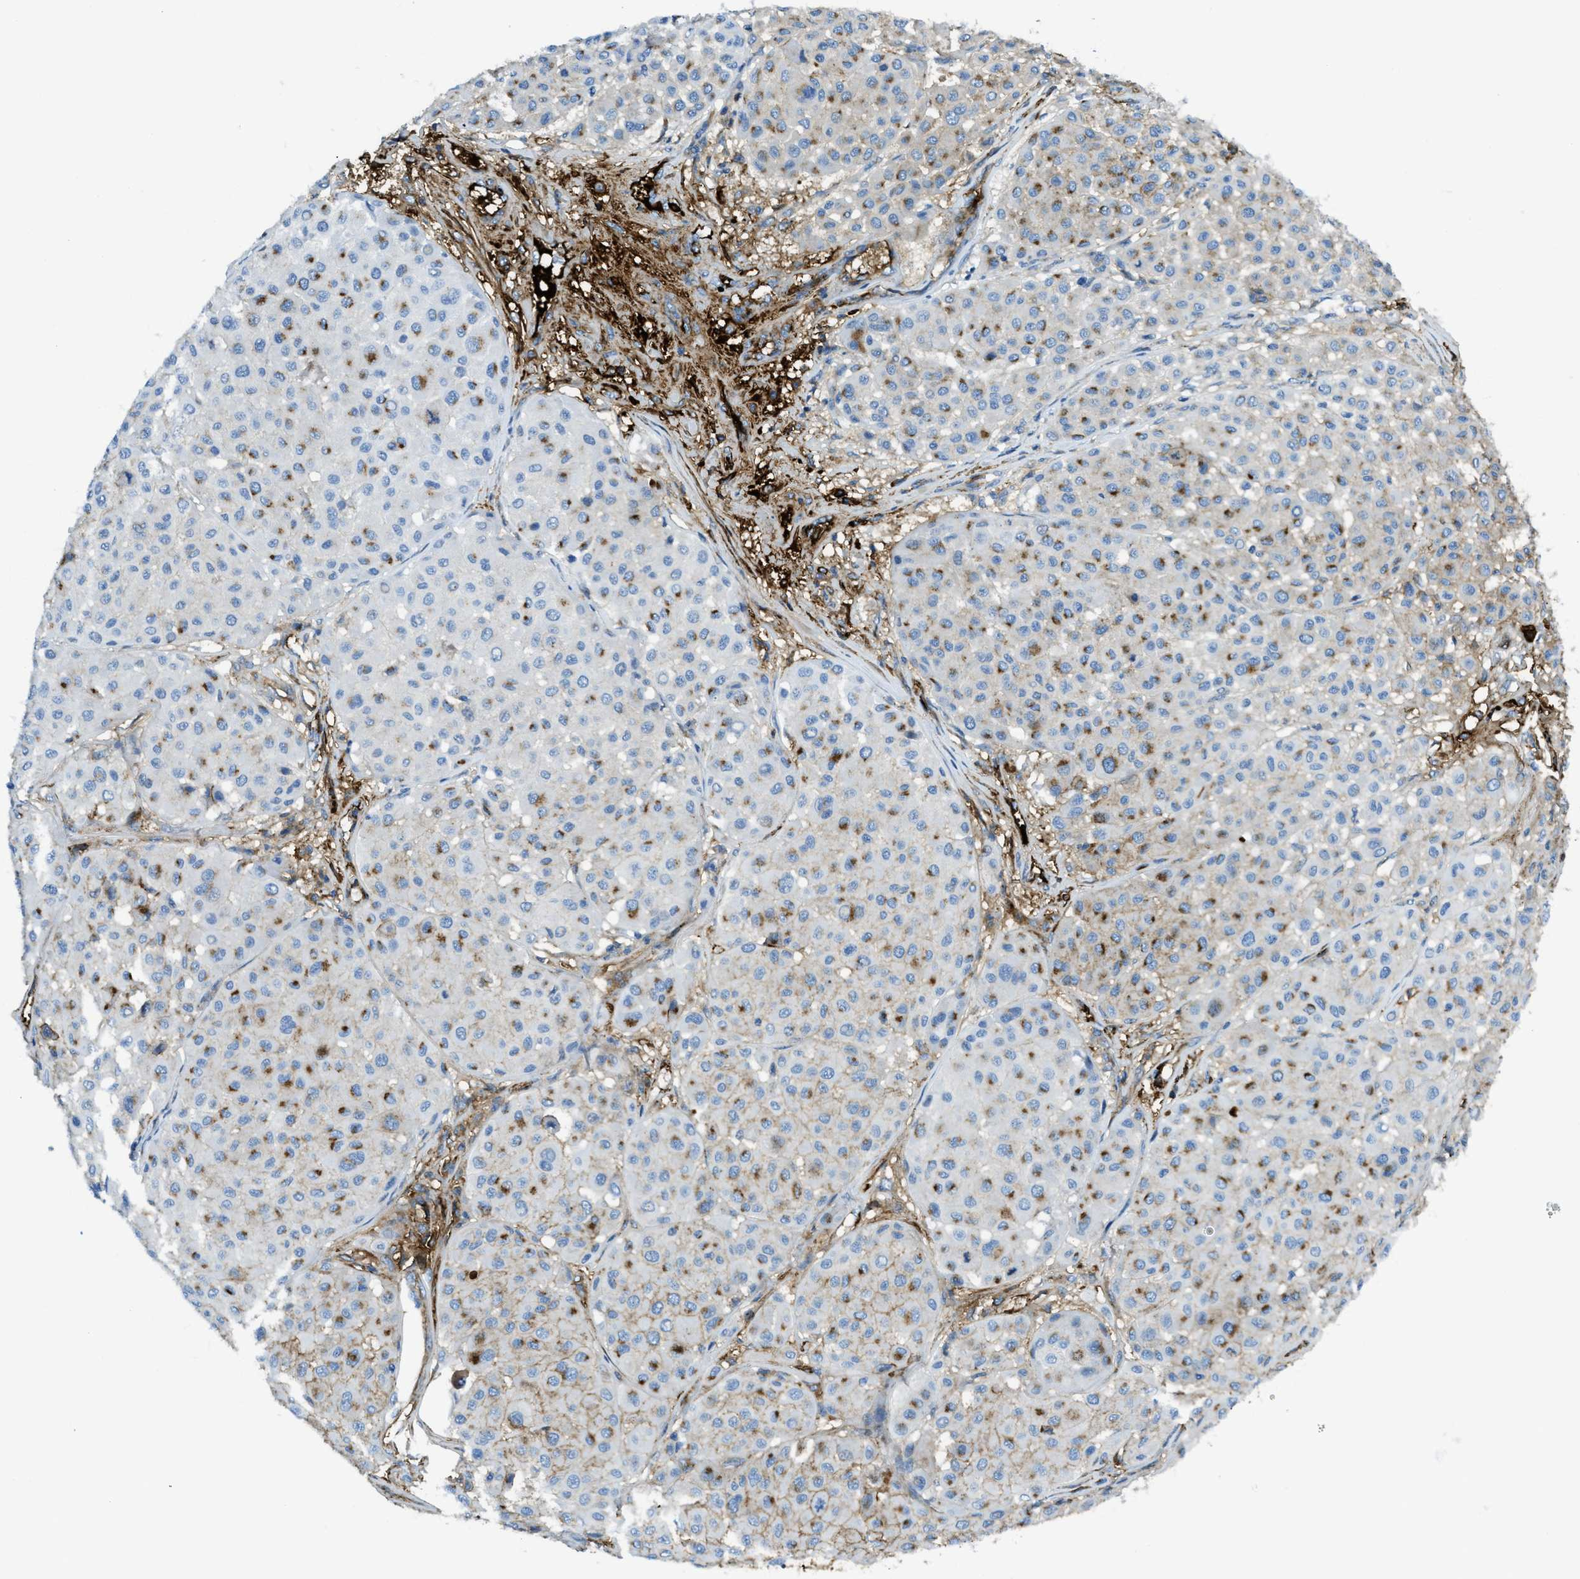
{"staining": {"intensity": "moderate", "quantity": "<25%", "location": "cytoplasmic/membranous"}, "tissue": "melanoma", "cell_type": "Tumor cells", "image_type": "cancer", "snomed": [{"axis": "morphology", "description": "Malignant melanoma, Metastatic site"}, {"axis": "topography", "description": "Soft tissue"}], "caption": "Moderate cytoplasmic/membranous protein positivity is seen in approximately <25% of tumor cells in melanoma. (DAB (3,3'-diaminobenzidine) IHC with brightfield microscopy, high magnification).", "gene": "TRIM59", "patient": {"sex": "male", "age": 41}}